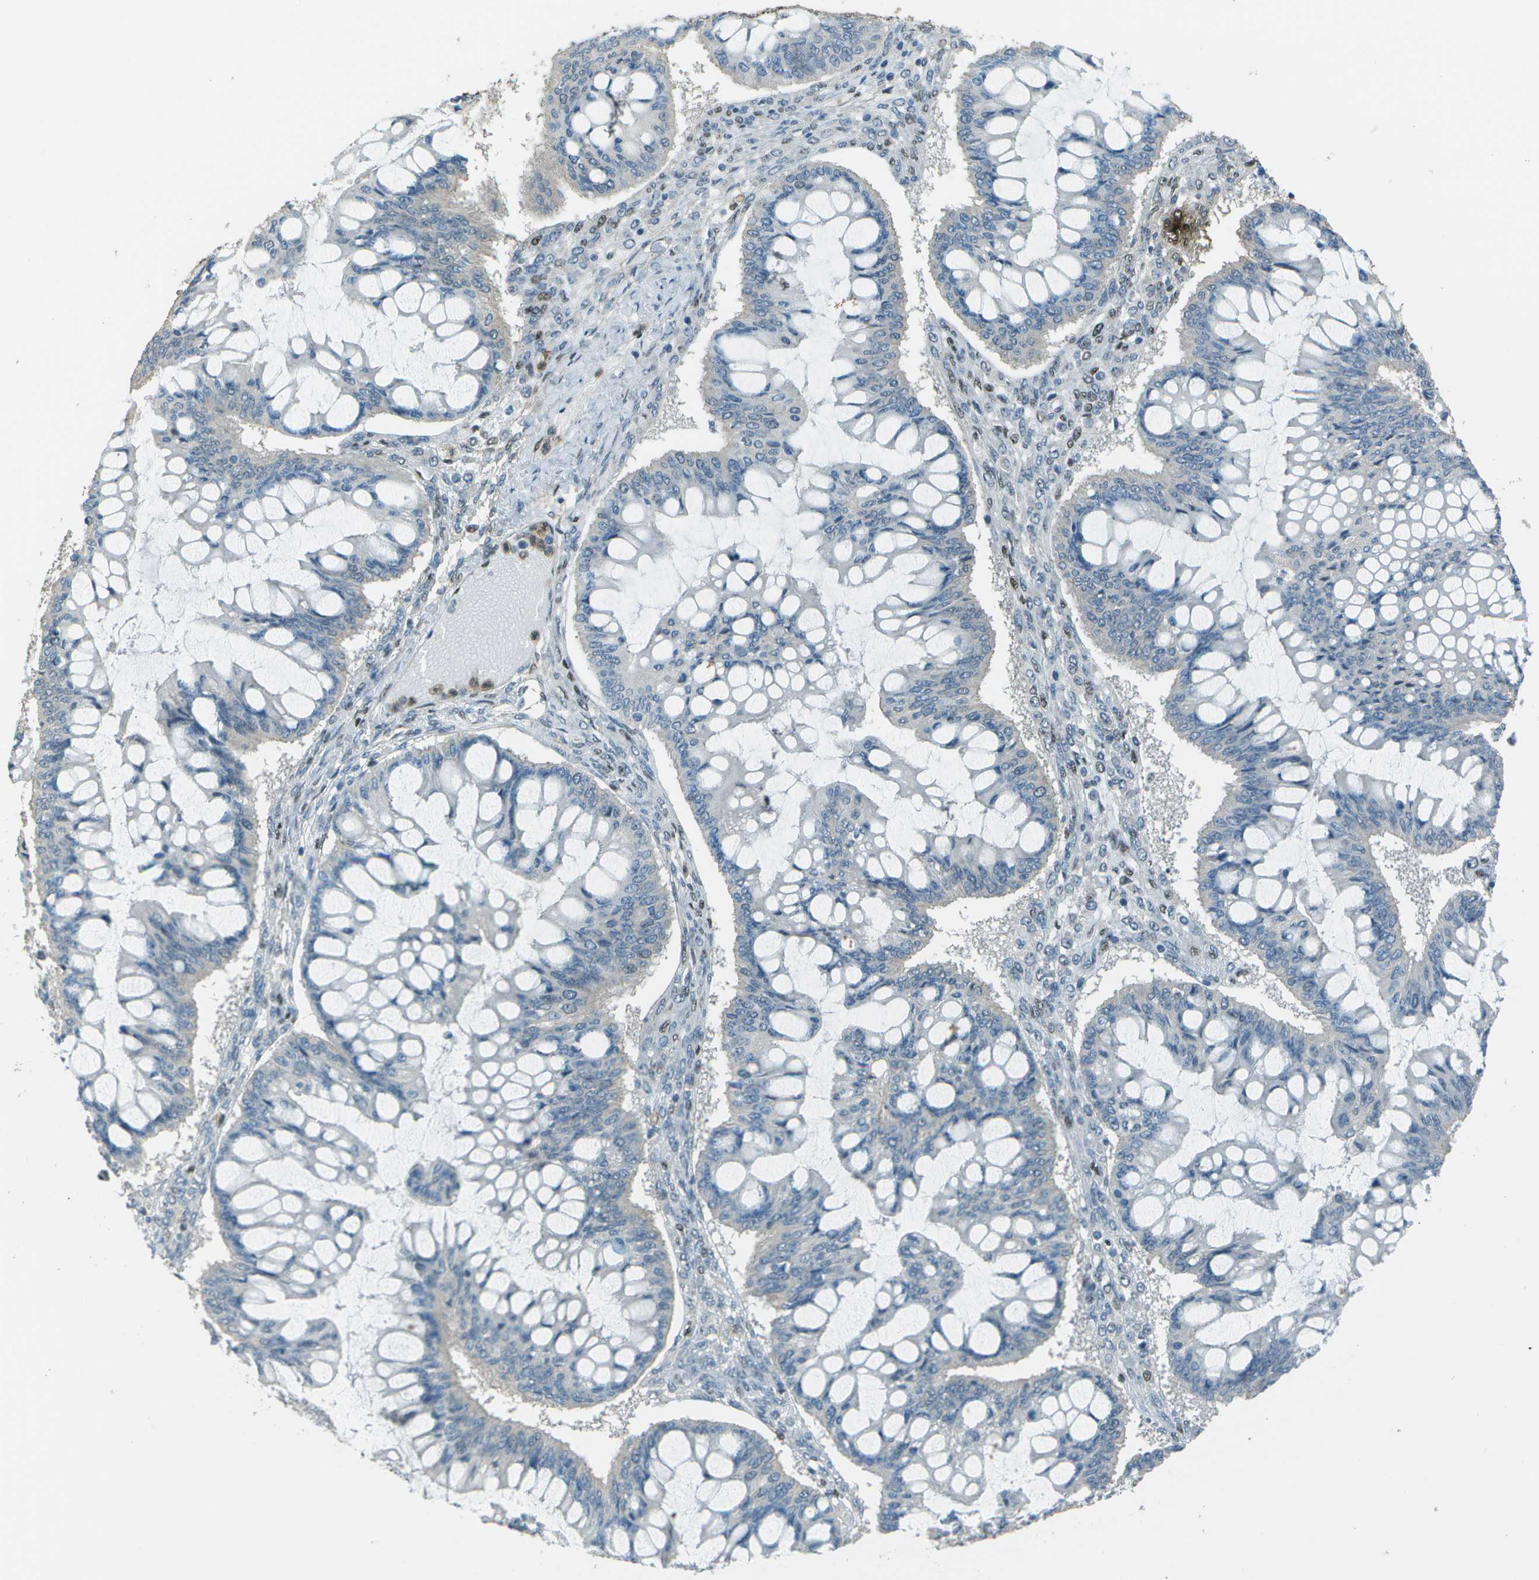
{"staining": {"intensity": "negative", "quantity": "none", "location": "none"}, "tissue": "ovarian cancer", "cell_type": "Tumor cells", "image_type": "cancer", "snomed": [{"axis": "morphology", "description": "Cystadenocarcinoma, mucinous, NOS"}, {"axis": "topography", "description": "Ovary"}], "caption": "Tumor cells are negative for protein expression in human ovarian cancer (mucinous cystadenocarcinoma).", "gene": "DEPDC1", "patient": {"sex": "female", "age": 73}}